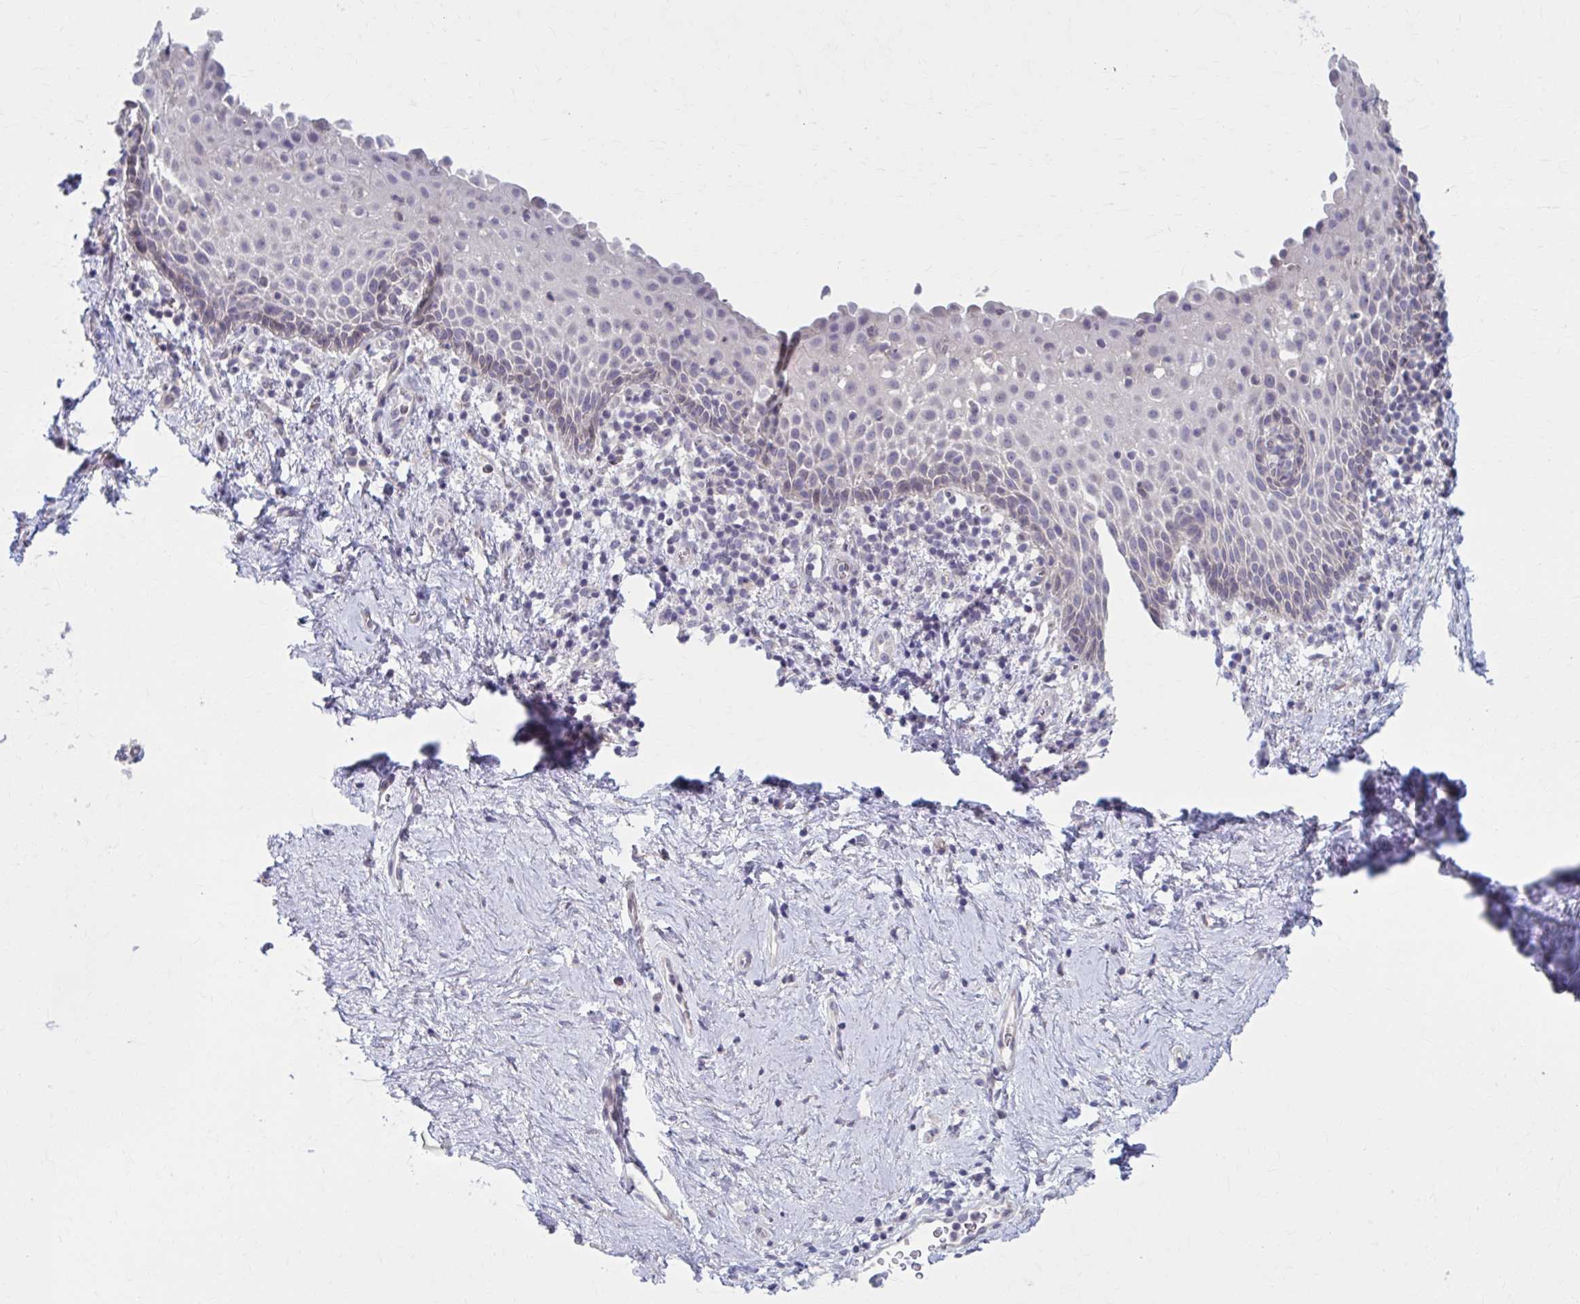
{"staining": {"intensity": "weak", "quantity": "<25%", "location": "cytoplasmic/membranous"}, "tissue": "vagina", "cell_type": "Squamous epithelial cells", "image_type": "normal", "snomed": [{"axis": "morphology", "description": "Normal tissue, NOS"}, {"axis": "topography", "description": "Vagina"}], "caption": "A high-resolution image shows IHC staining of unremarkable vagina, which displays no significant staining in squamous epithelial cells.", "gene": "CHST3", "patient": {"sex": "female", "age": 61}}